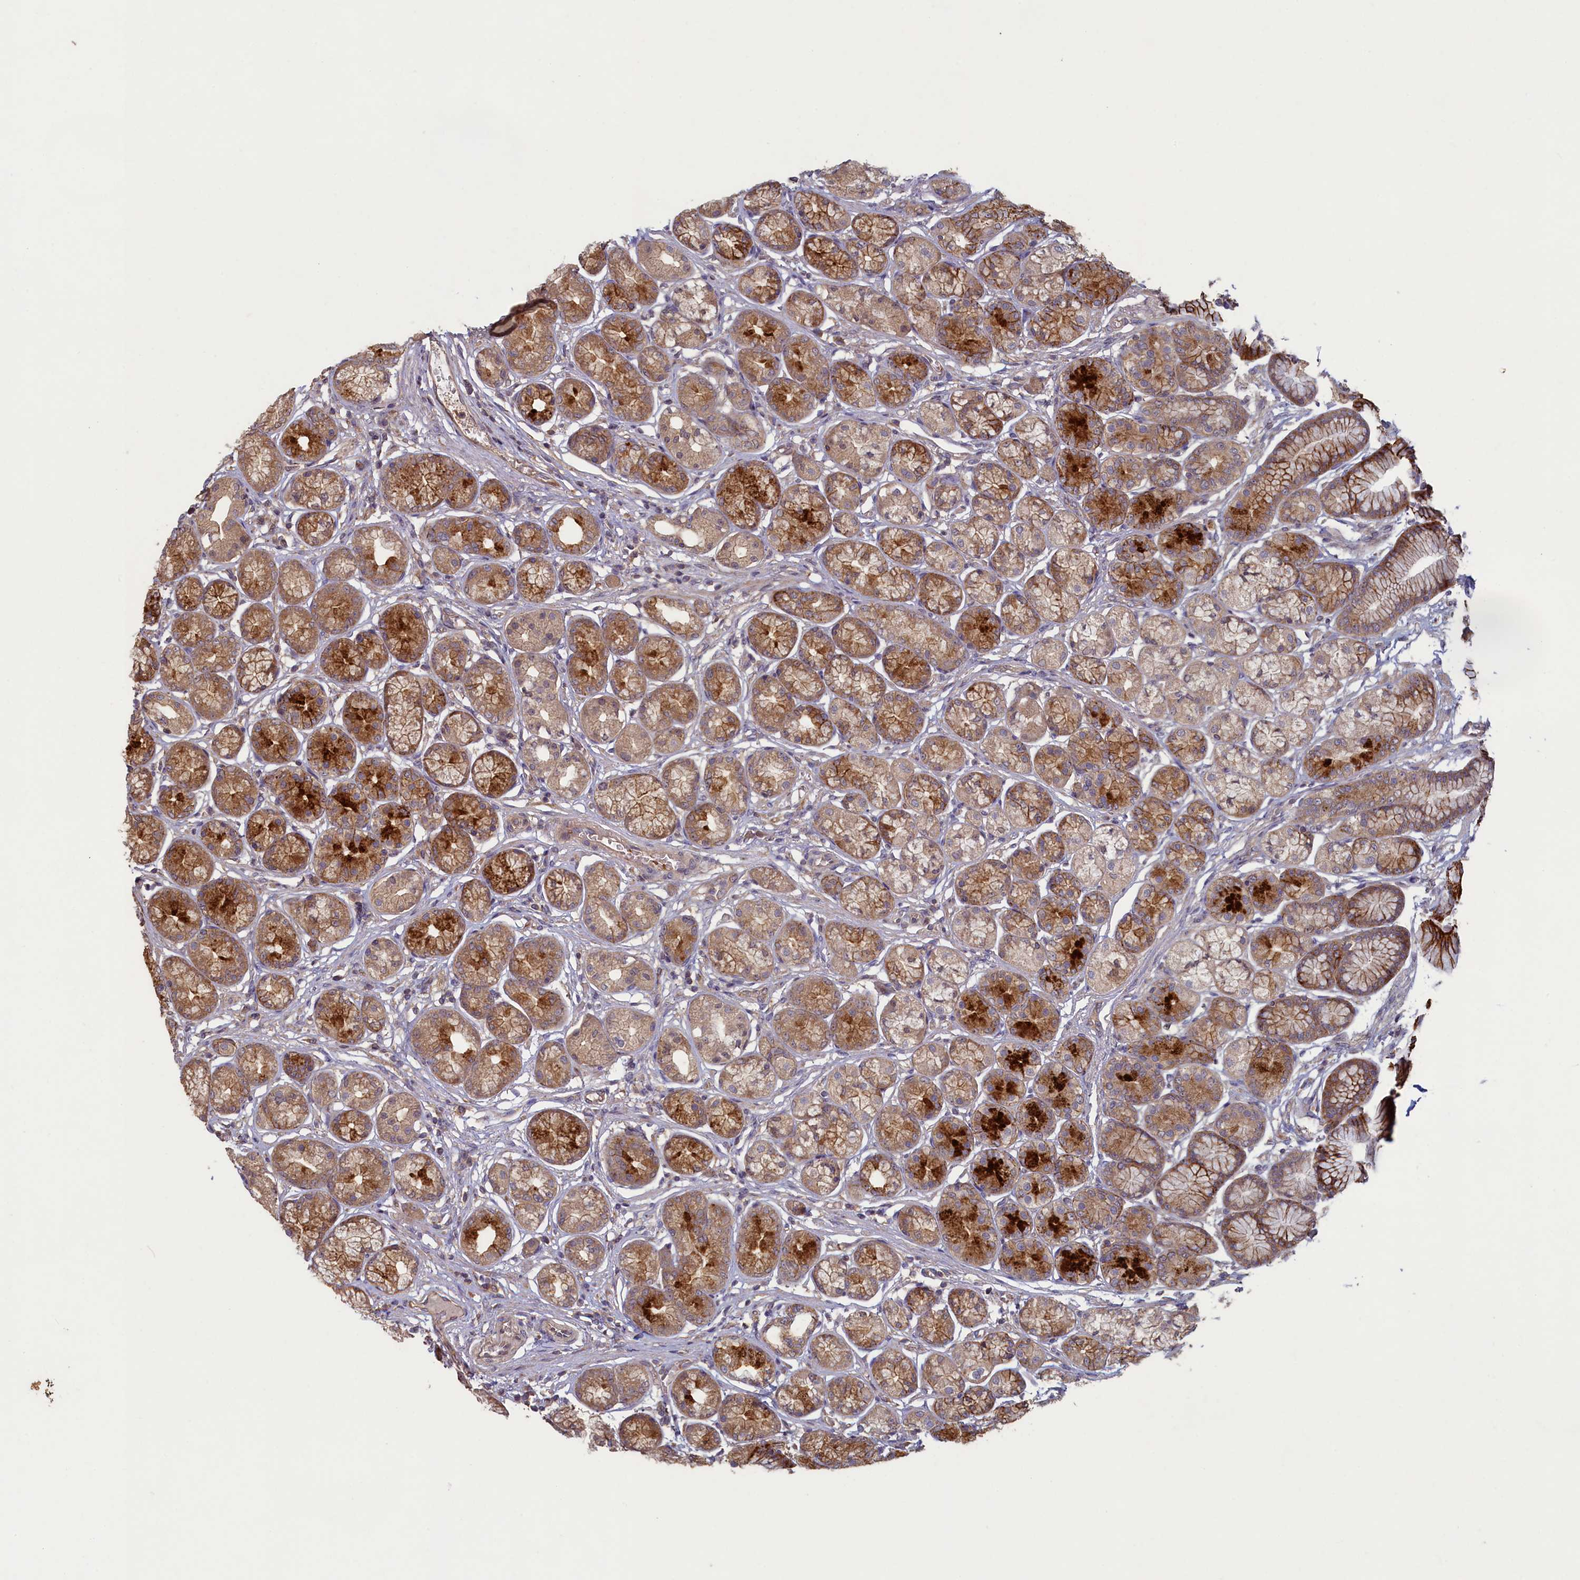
{"staining": {"intensity": "strong", "quantity": "25%-75%", "location": "cytoplasmic/membranous"}, "tissue": "stomach", "cell_type": "Glandular cells", "image_type": "normal", "snomed": [{"axis": "morphology", "description": "Normal tissue, NOS"}, {"axis": "morphology", "description": "Adenocarcinoma, NOS"}, {"axis": "morphology", "description": "Adenocarcinoma, High grade"}, {"axis": "topography", "description": "Stomach, upper"}, {"axis": "topography", "description": "Stomach"}], "caption": "Benign stomach exhibits strong cytoplasmic/membranous positivity in about 25%-75% of glandular cells.", "gene": "CIAO2B", "patient": {"sex": "female", "age": 65}}